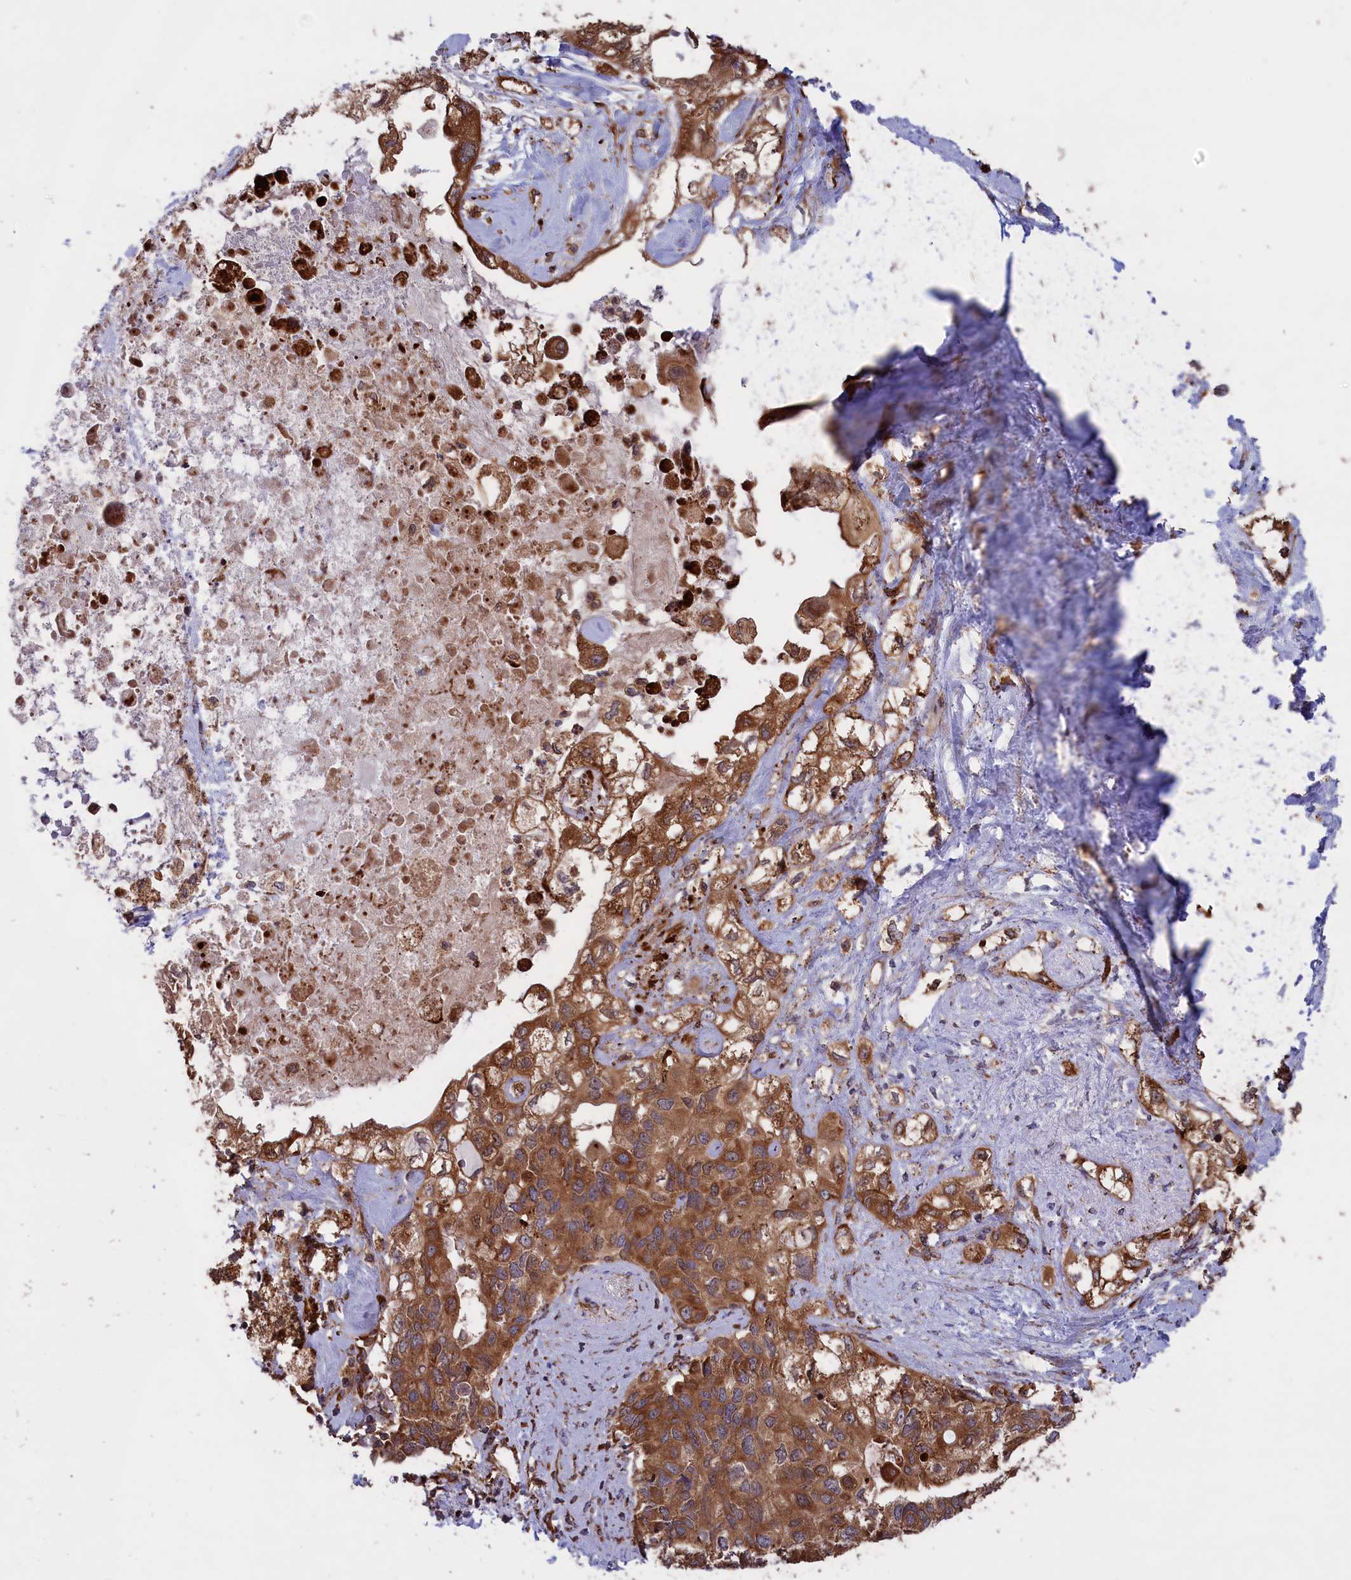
{"staining": {"intensity": "moderate", "quantity": ">75%", "location": "cytoplasmic/membranous"}, "tissue": "pancreatic cancer", "cell_type": "Tumor cells", "image_type": "cancer", "snomed": [{"axis": "morphology", "description": "Adenocarcinoma, NOS"}, {"axis": "topography", "description": "Pancreas"}], "caption": "Human pancreatic cancer (adenocarcinoma) stained with a protein marker shows moderate staining in tumor cells.", "gene": "PLA2G4C", "patient": {"sex": "female", "age": 56}}